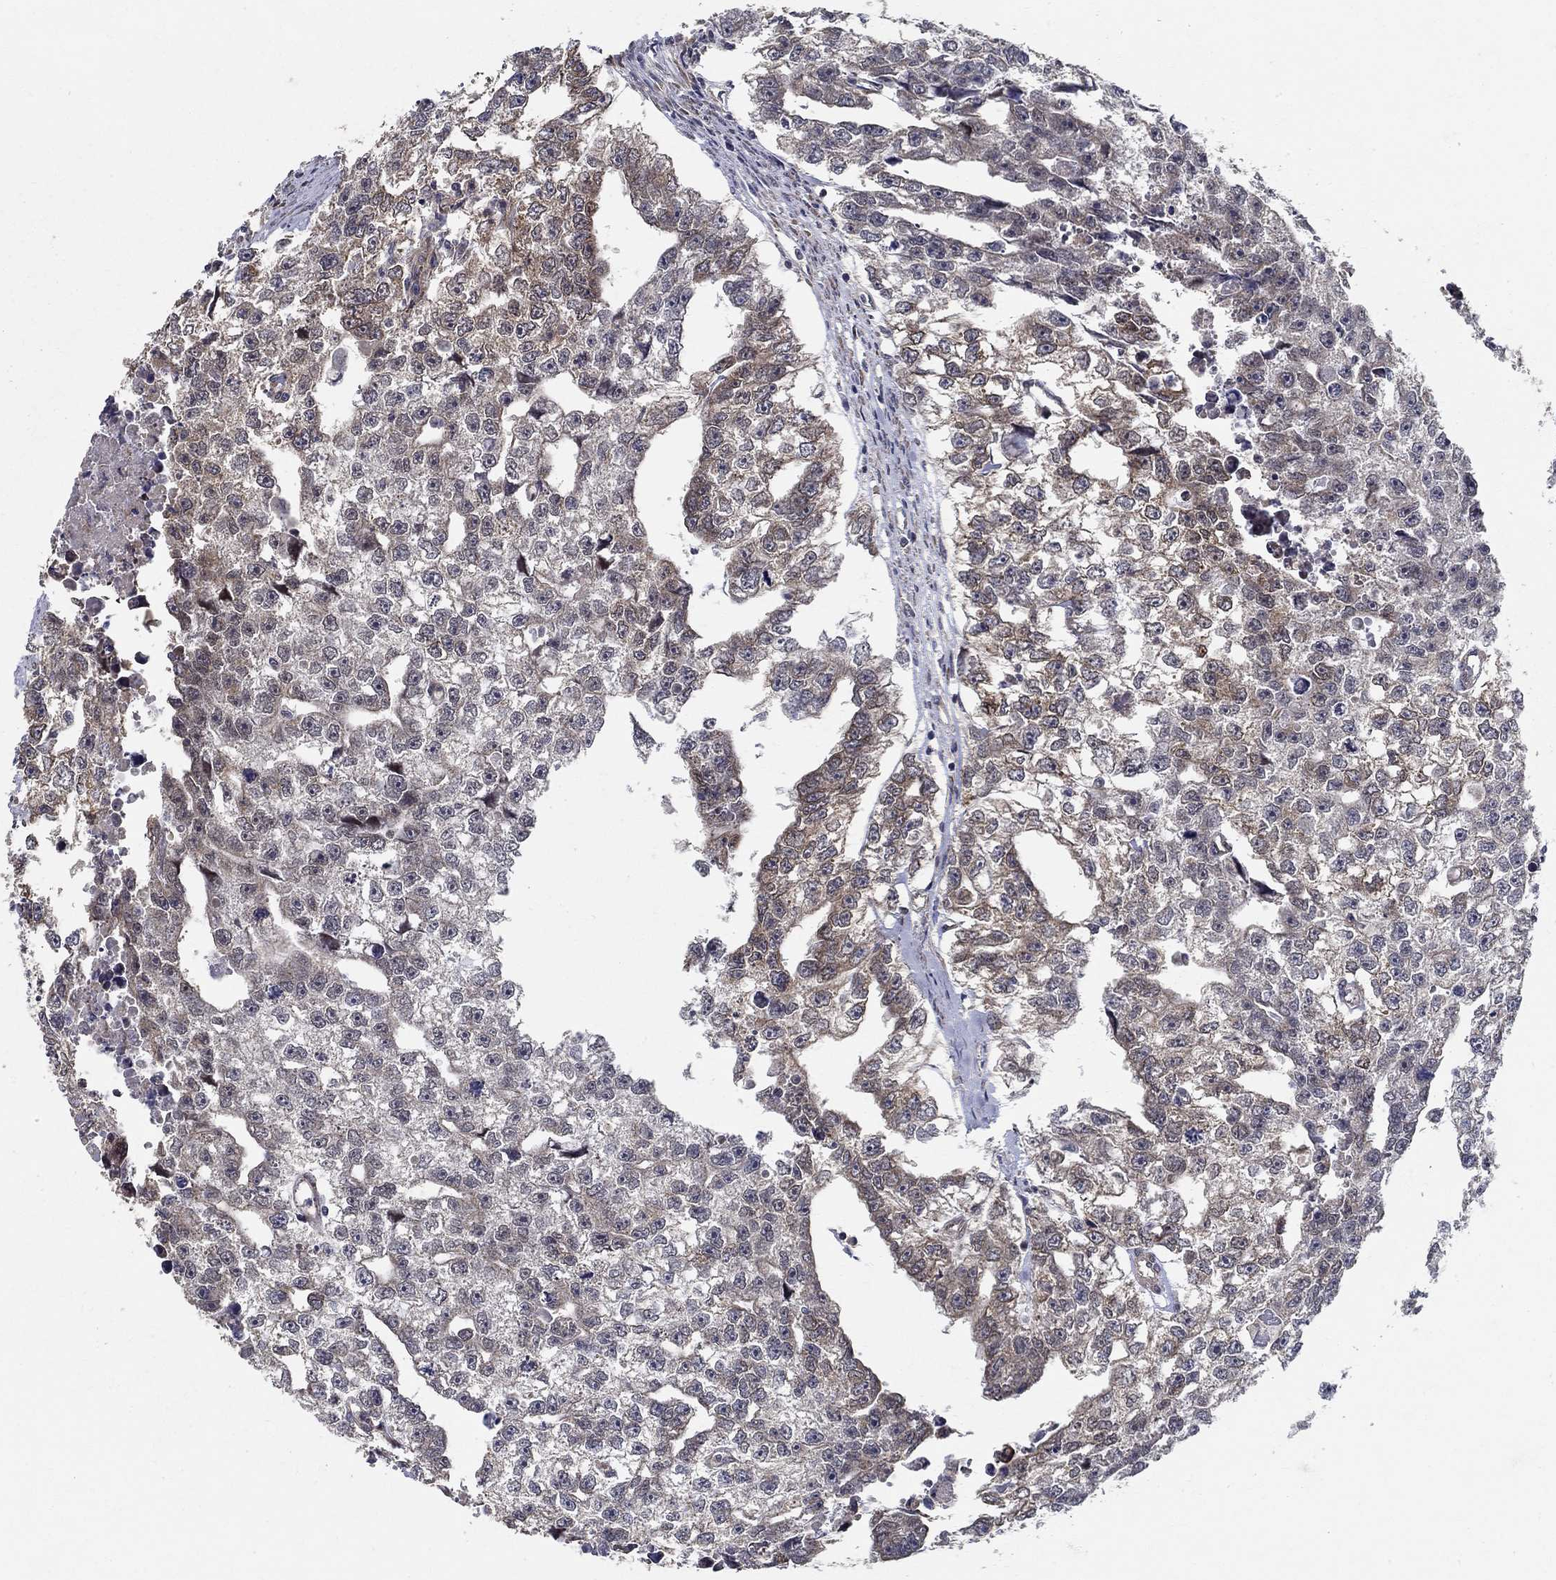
{"staining": {"intensity": "weak", "quantity": "<25%", "location": "cytoplasmic/membranous"}, "tissue": "testis cancer", "cell_type": "Tumor cells", "image_type": "cancer", "snomed": [{"axis": "morphology", "description": "Carcinoma, Embryonal, NOS"}, {"axis": "morphology", "description": "Teratoma, malignant, NOS"}, {"axis": "topography", "description": "Testis"}], "caption": "Immunohistochemistry image of neoplastic tissue: human testis teratoma (malignant) stained with DAB displays no significant protein staining in tumor cells.", "gene": "ZNF594", "patient": {"sex": "male", "age": 44}}